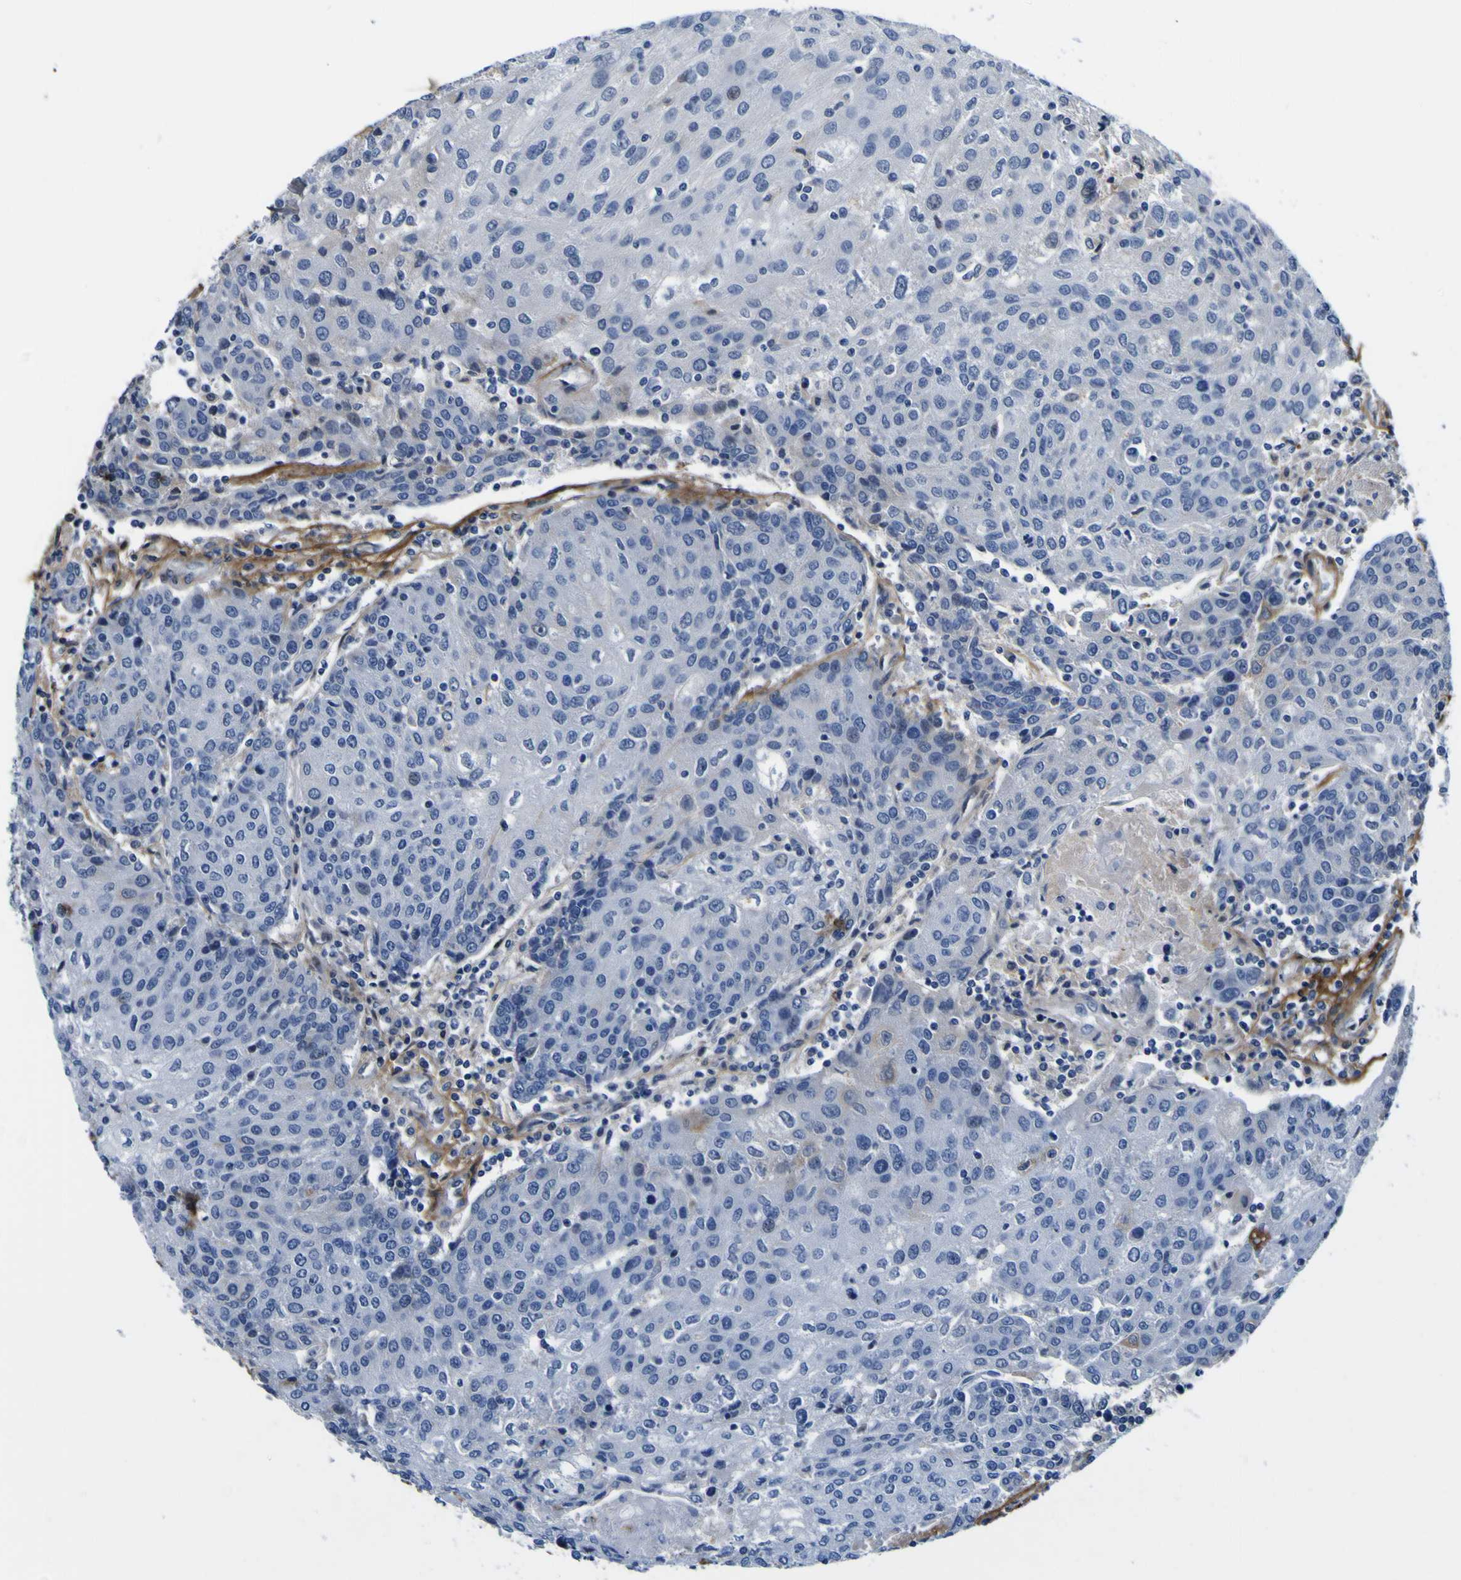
{"staining": {"intensity": "negative", "quantity": "none", "location": "none"}, "tissue": "urothelial cancer", "cell_type": "Tumor cells", "image_type": "cancer", "snomed": [{"axis": "morphology", "description": "Urothelial carcinoma, High grade"}, {"axis": "topography", "description": "Urinary bladder"}], "caption": "Immunohistochemical staining of human high-grade urothelial carcinoma shows no significant expression in tumor cells. Brightfield microscopy of immunohistochemistry (IHC) stained with DAB (brown) and hematoxylin (blue), captured at high magnification.", "gene": "POSTN", "patient": {"sex": "female", "age": 85}}